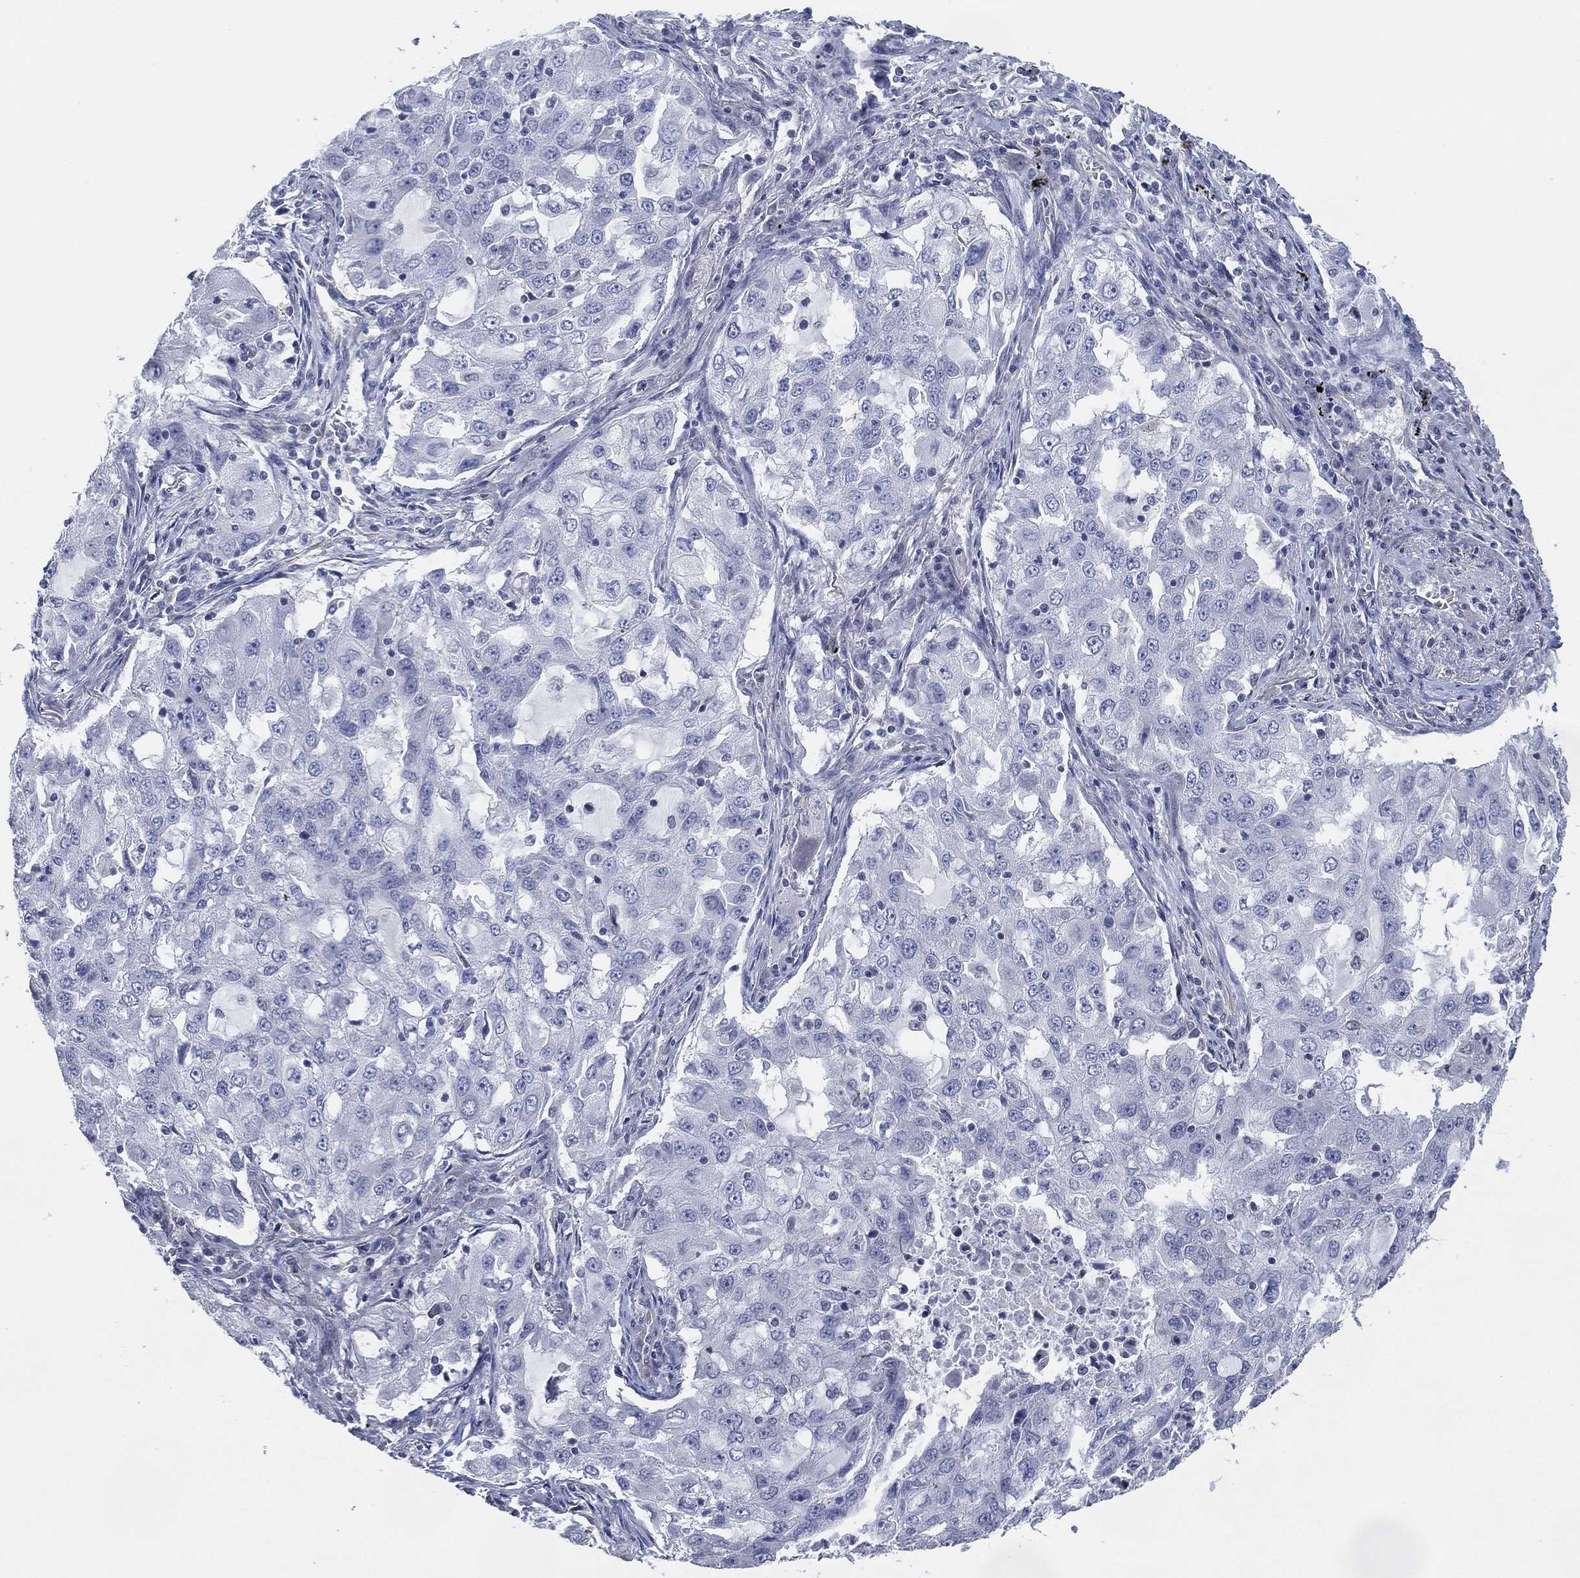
{"staining": {"intensity": "negative", "quantity": "none", "location": "none"}, "tissue": "lung cancer", "cell_type": "Tumor cells", "image_type": "cancer", "snomed": [{"axis": "morphology", "description": "Adenocarcinoma, NOS"}, {"axis": "topography", "description": "Lung"}], "caption": "This is a photomicrograph of immunohistochemistry staining of lung adenocarcinoma, which shows no positivity in tumor cells.", "gene": "CFTR", "patient": {"sex": "female", "age": 61}}